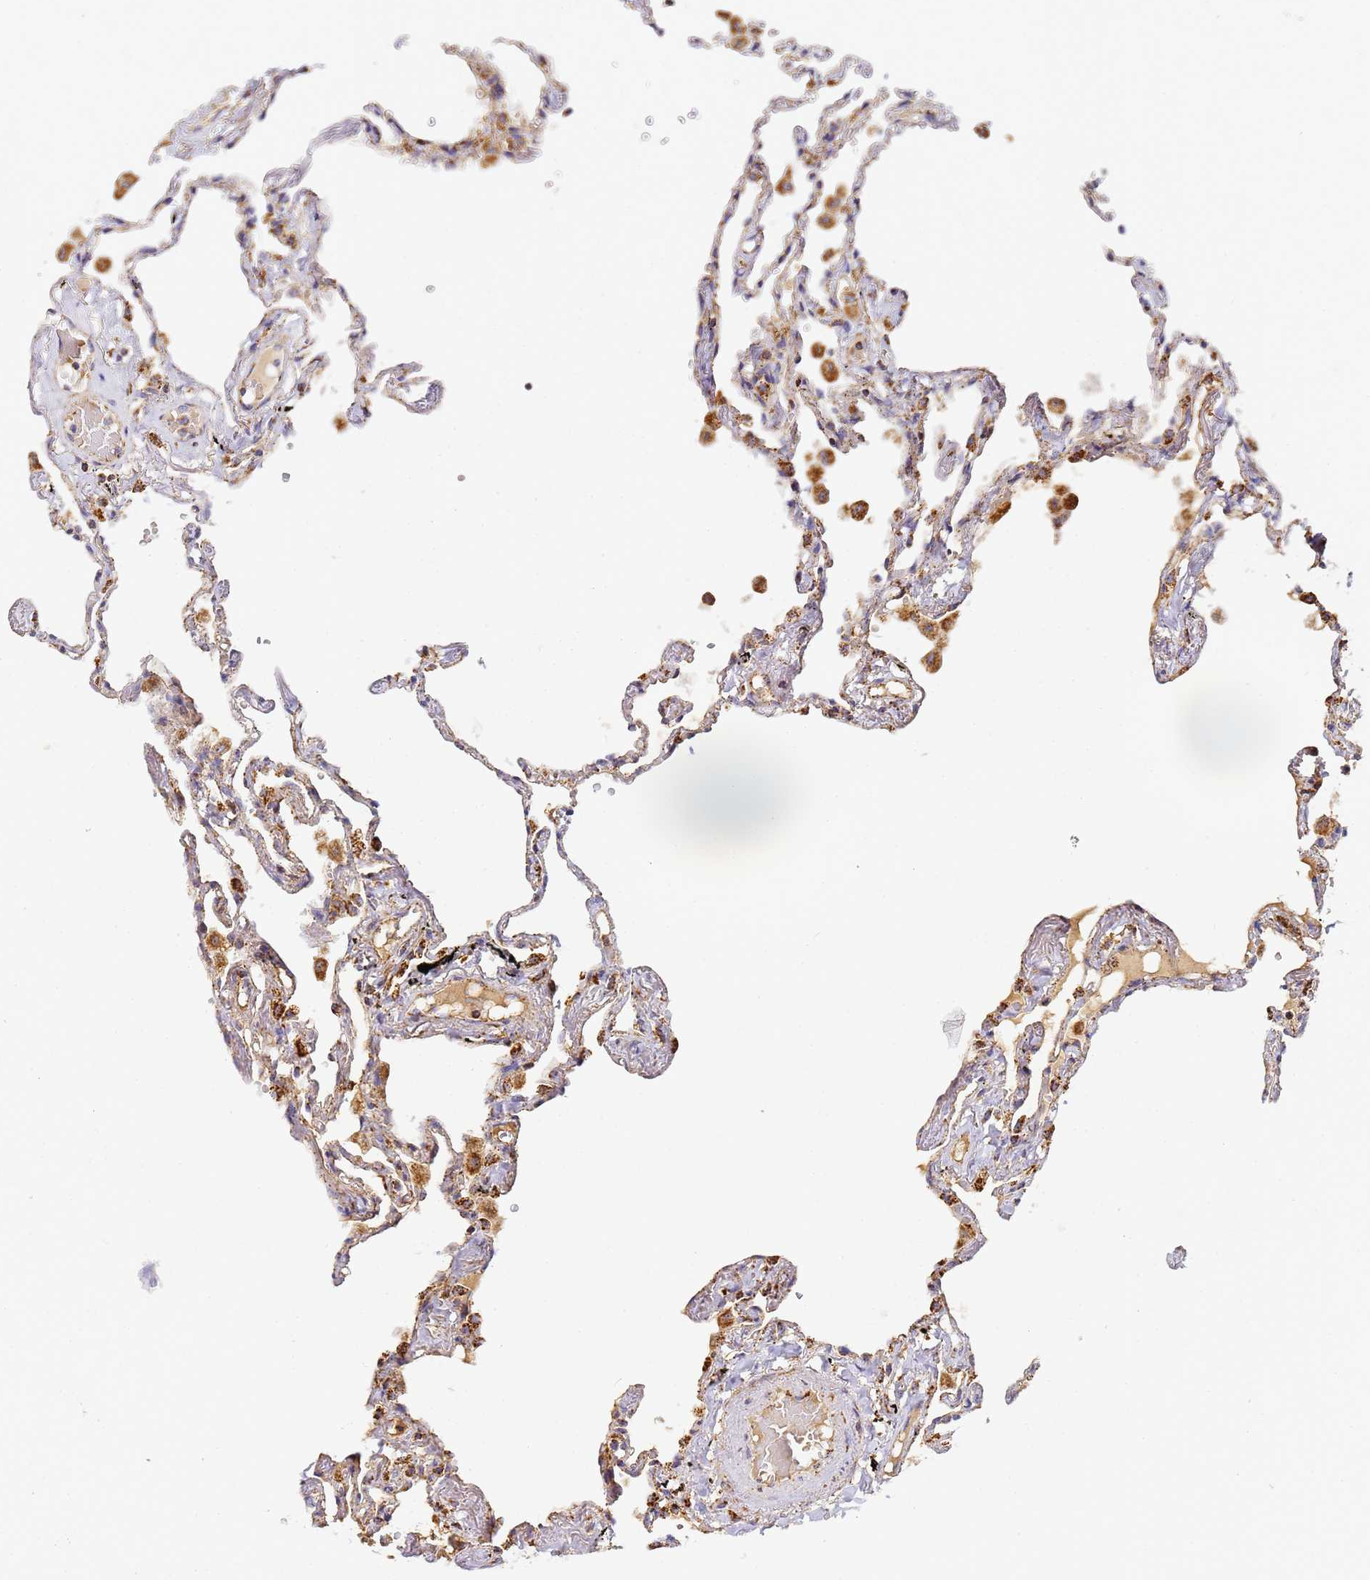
{"staining": {"intensity": "moderate", "quantity": "25%-75%", "location": "cytoplasmic/membranous"}, "tissue": "lung", "cell_type": "Alveolar cells", "image_type": "normal", "snomed": [{"axis": "morphology", "description": "Normal tissue, NOS"}, {"axis": "topography", "description": "Lung"}], "caption": "Human lung stained for a protein (brown) demonstrates moderate cytoplasmic/membranous positive expression in about 25%-75% of alveolar cells.", "gene": "FRG2B", "patient": {"sex": "female", "age": 67}}